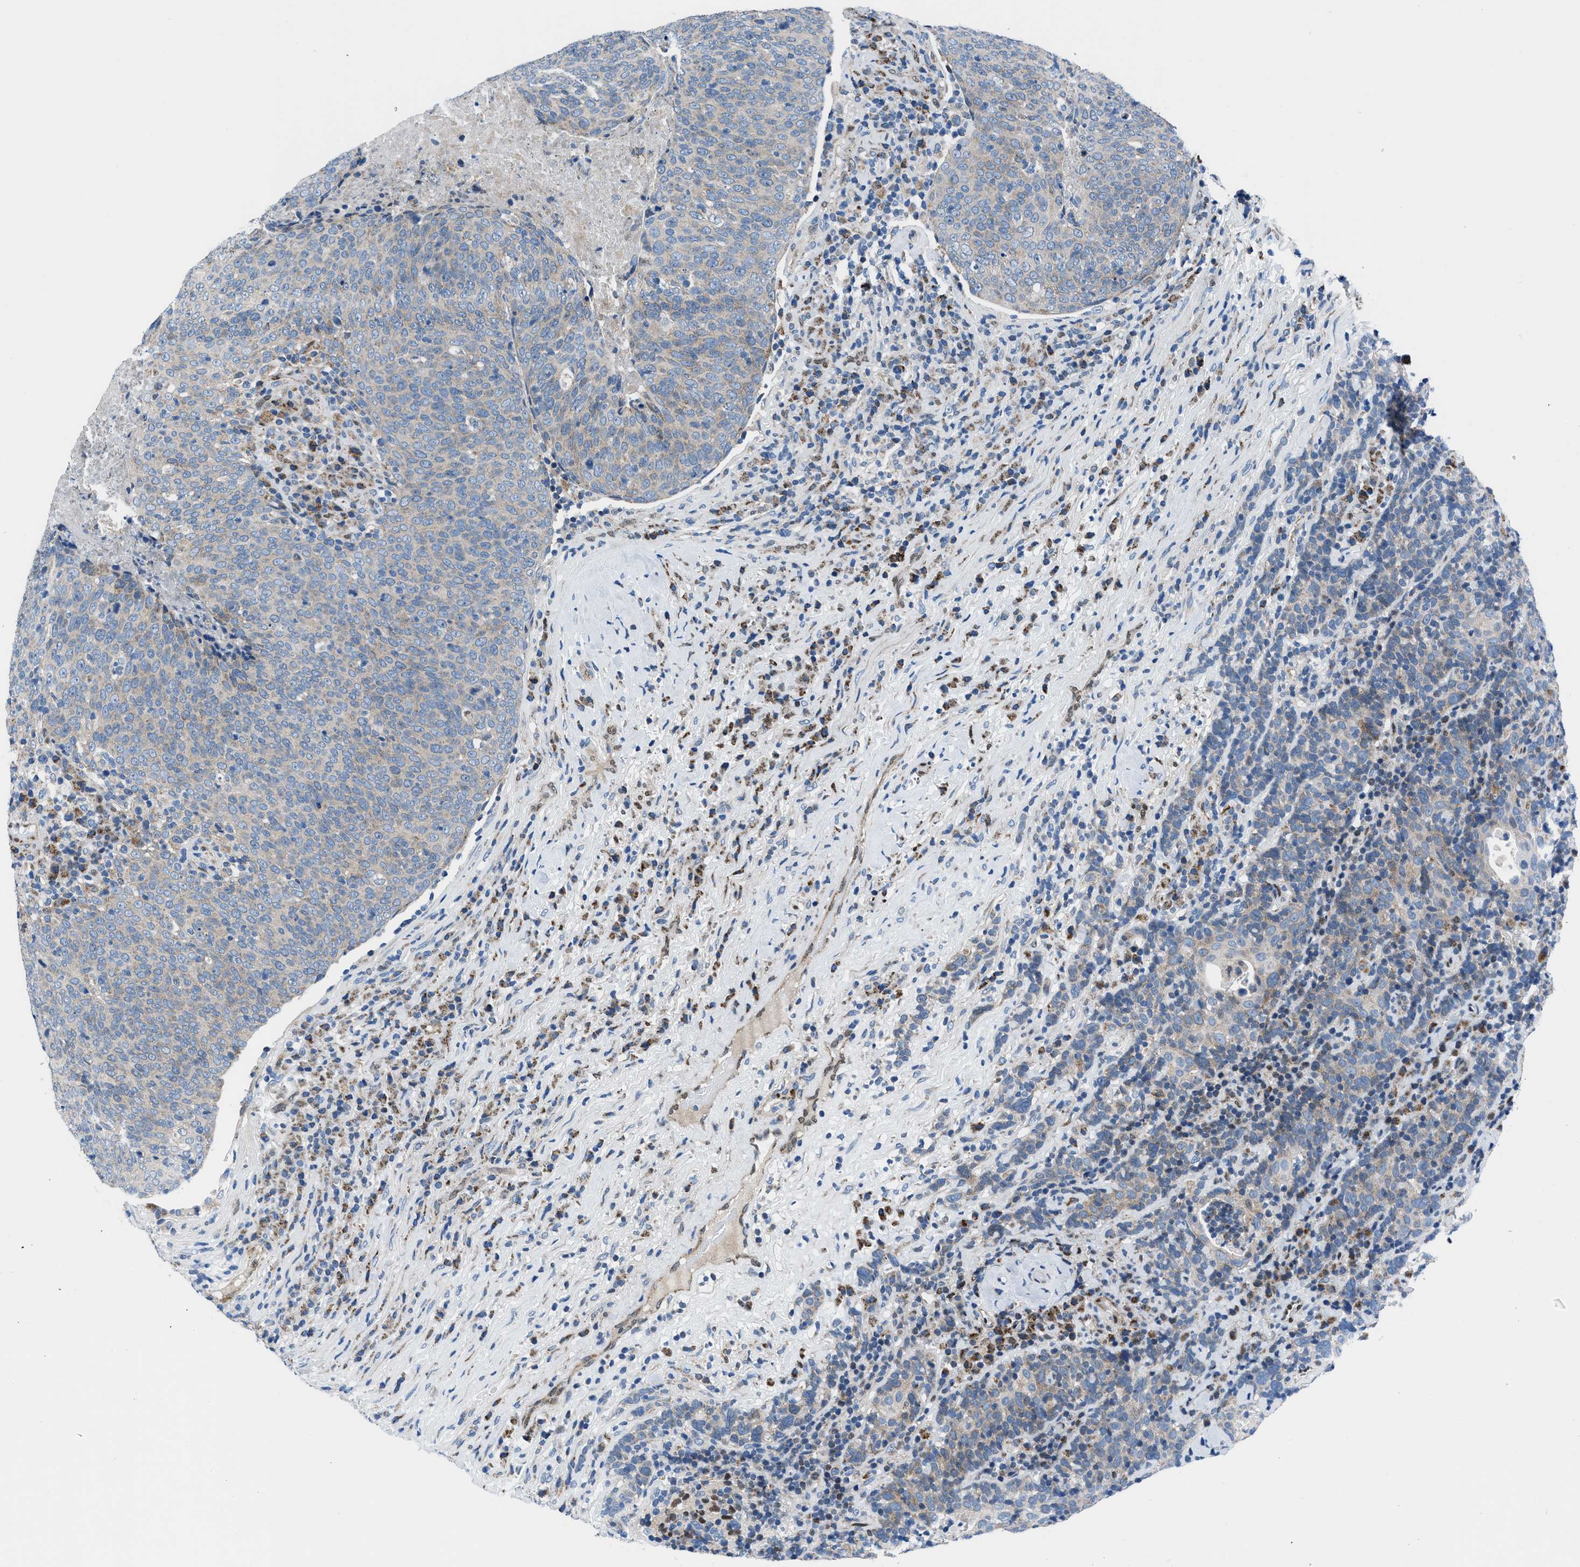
{"staining": {"intensity": "negative", "quantity": "none", "location": "none"}, "tissue": "head and neck cancer", "cell_type": "Tumor cells", "image_type": "cancer", "snomed": [{"axis": "morphology", "description": "Squamous cell carcinoma, NOS"}, {"axis": "morphology", "description": "Squamous cell carcinoma, metastatic, NOS"}, {"axis": "topography", "description": "Lymph node"}, {"axis": "topography", "description": "Head-Neck"}], "caption": "This is an immunohistochemistry (IHC) micrograph of human metastatic squamous cell carcinoma (head and neck). There is no staining in tumor cells.", "gene": "LMO2", "patient": {"sex": "male", "age": 62}}